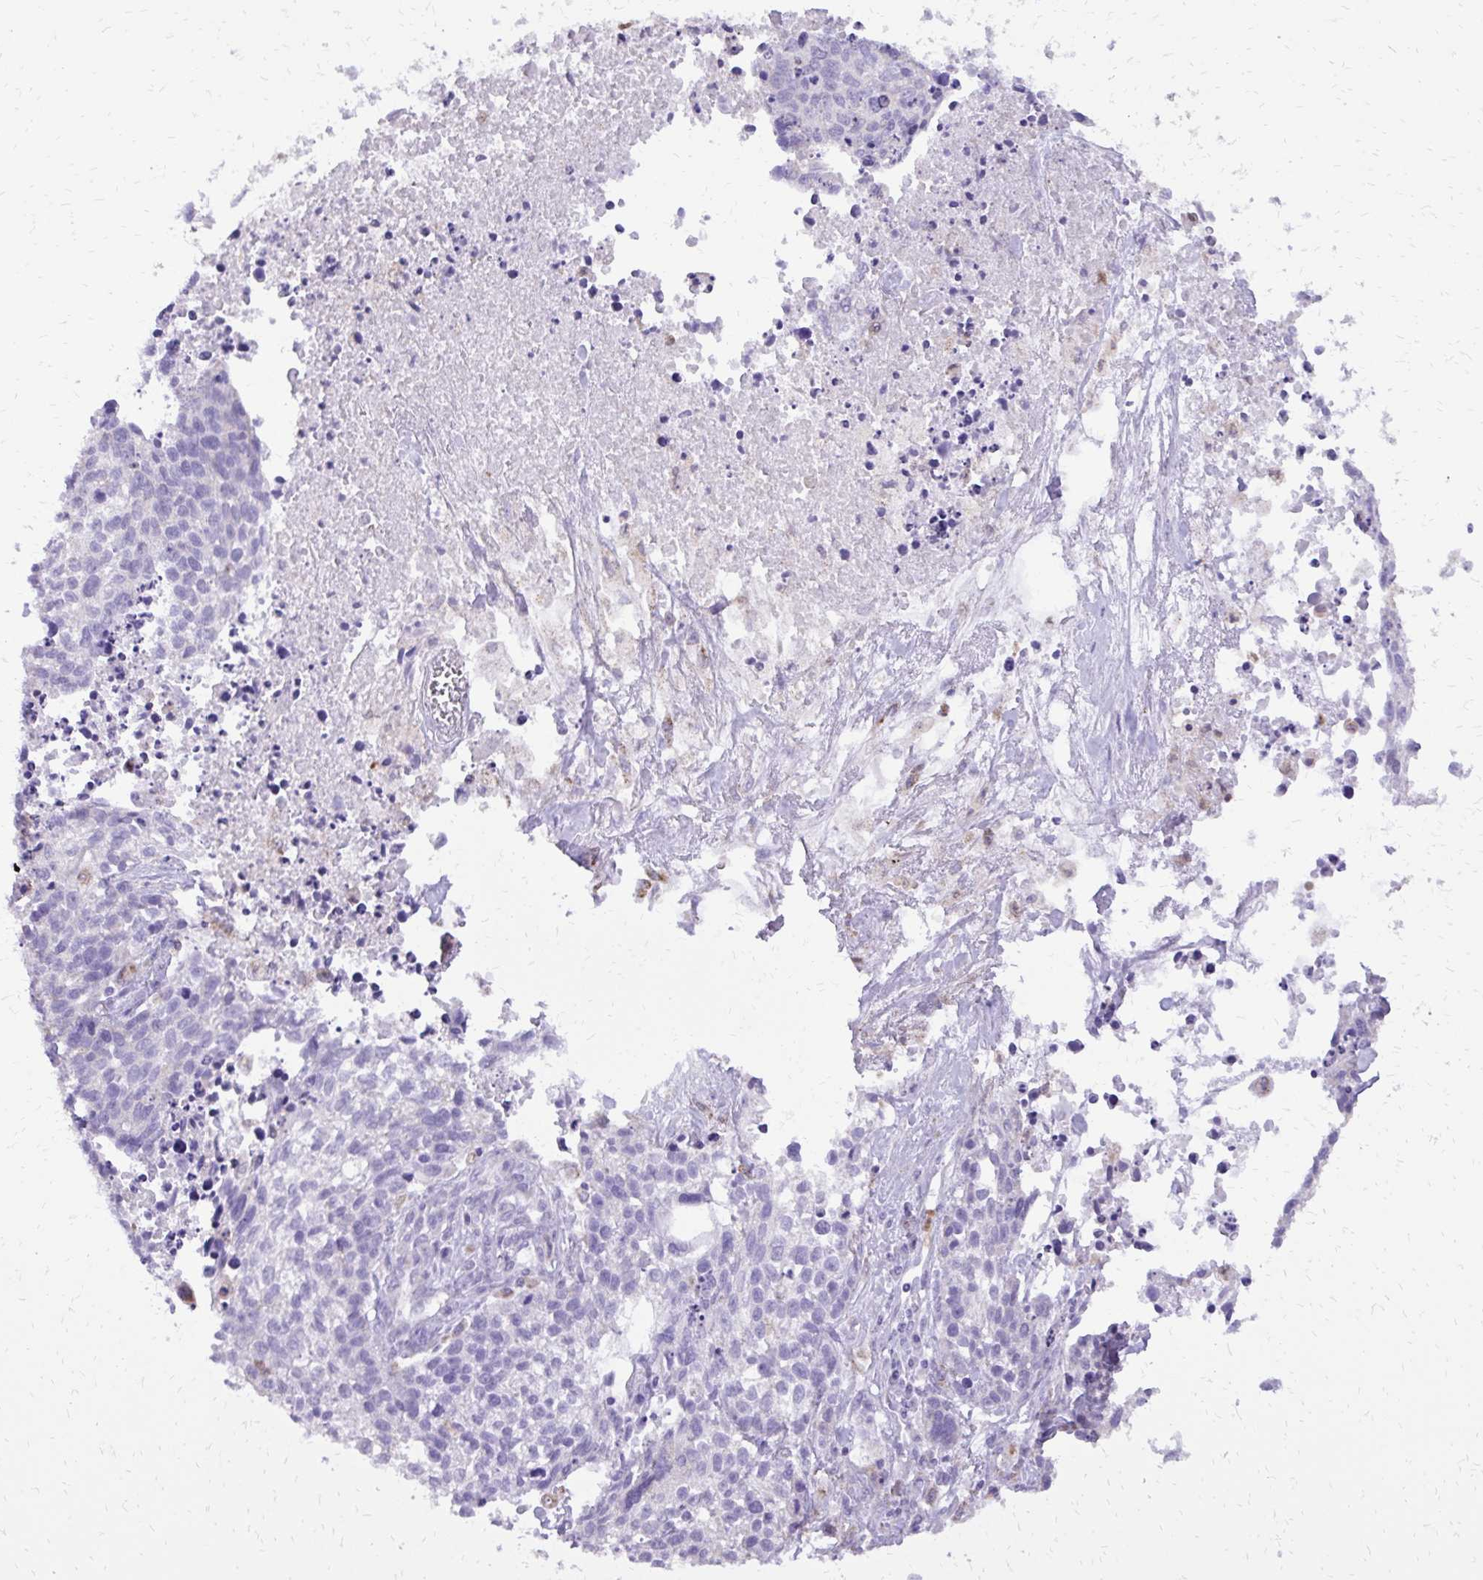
{"staining": {"intensity": "negative", "quantity": "none", "location": "none"}, "tissue": "lung cancer", "cell_type": "Tumor cells", "image_type": "cancer", "snomed": [{"axis": "morphology", "description": "Squamous cell carcinoma, NOS"}, {"axis": "topography", "description": "Lung"}], "caption": "Immunohistochemistry (IHC) of human squamous cell carcinoma (lung) exhibits no staining in tumor cells.", "gene": "CAT", "patient": {"sex": "male", "age": 74}}